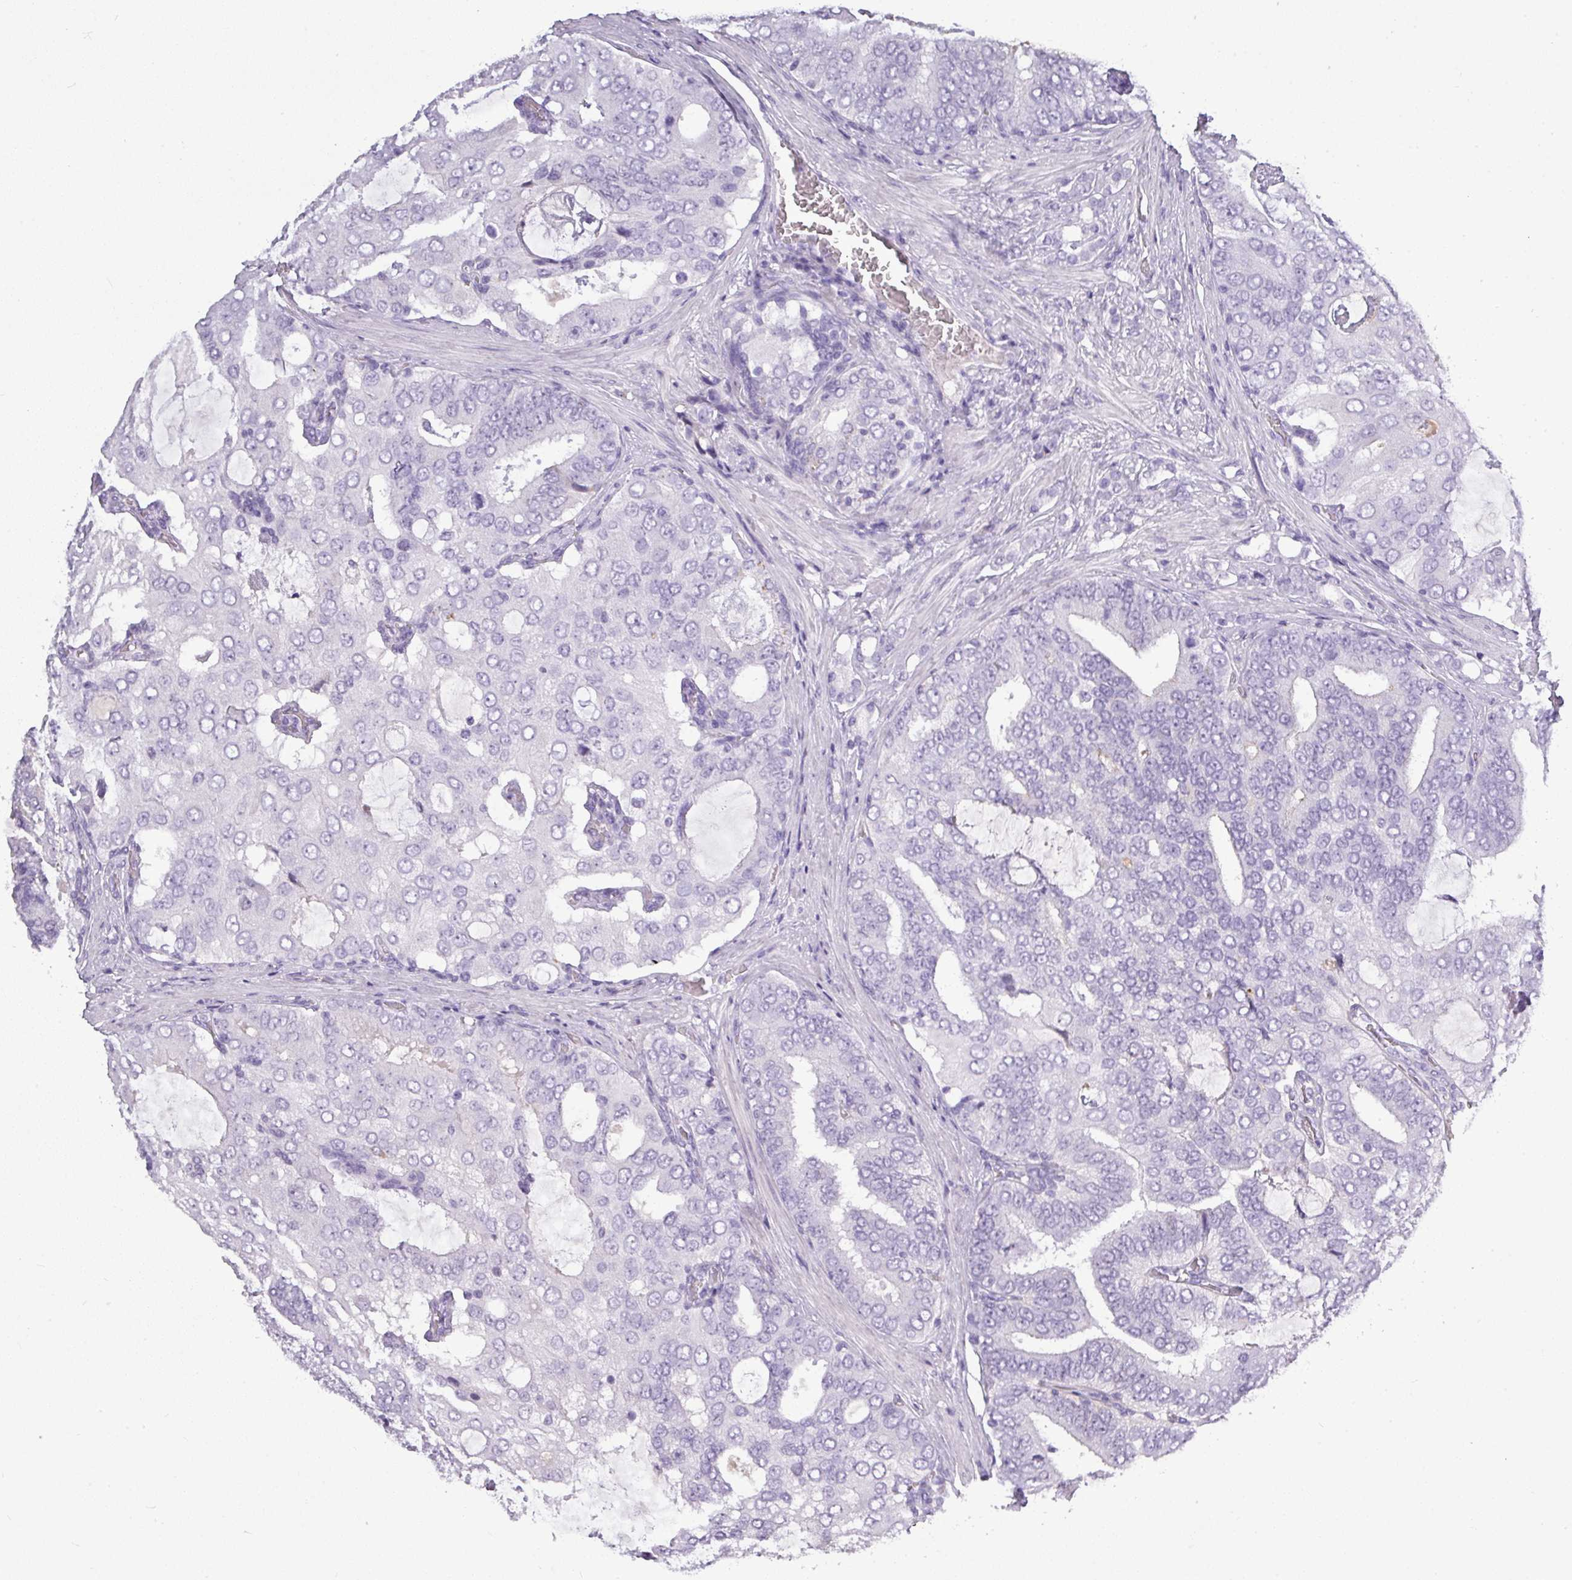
{"staining": {"intensity": "negative", "quantity": "none", "location": "none"}, "tissue": "prostate cancer", "cell_type": "Tumor cells", "image_type": "cancer", "snomed": [{"axis": "morphology", "description": "Adenocarcinoma, High grade"}, {"axis": "topography", "description": "Prostate"}], "caption": "Tumor cells show no significant staining in prostate cancer (adenocarcinoma (high-grade)). Brightfield microscopy of immunohistochemistry (IHC) stained with DAB (3,3'-diaminobenzidine) (brown) and hematoxylin (blue), captured at high magnification.", "gene": "TMEM91", "patient": {"sex": "male", "age": 55}}